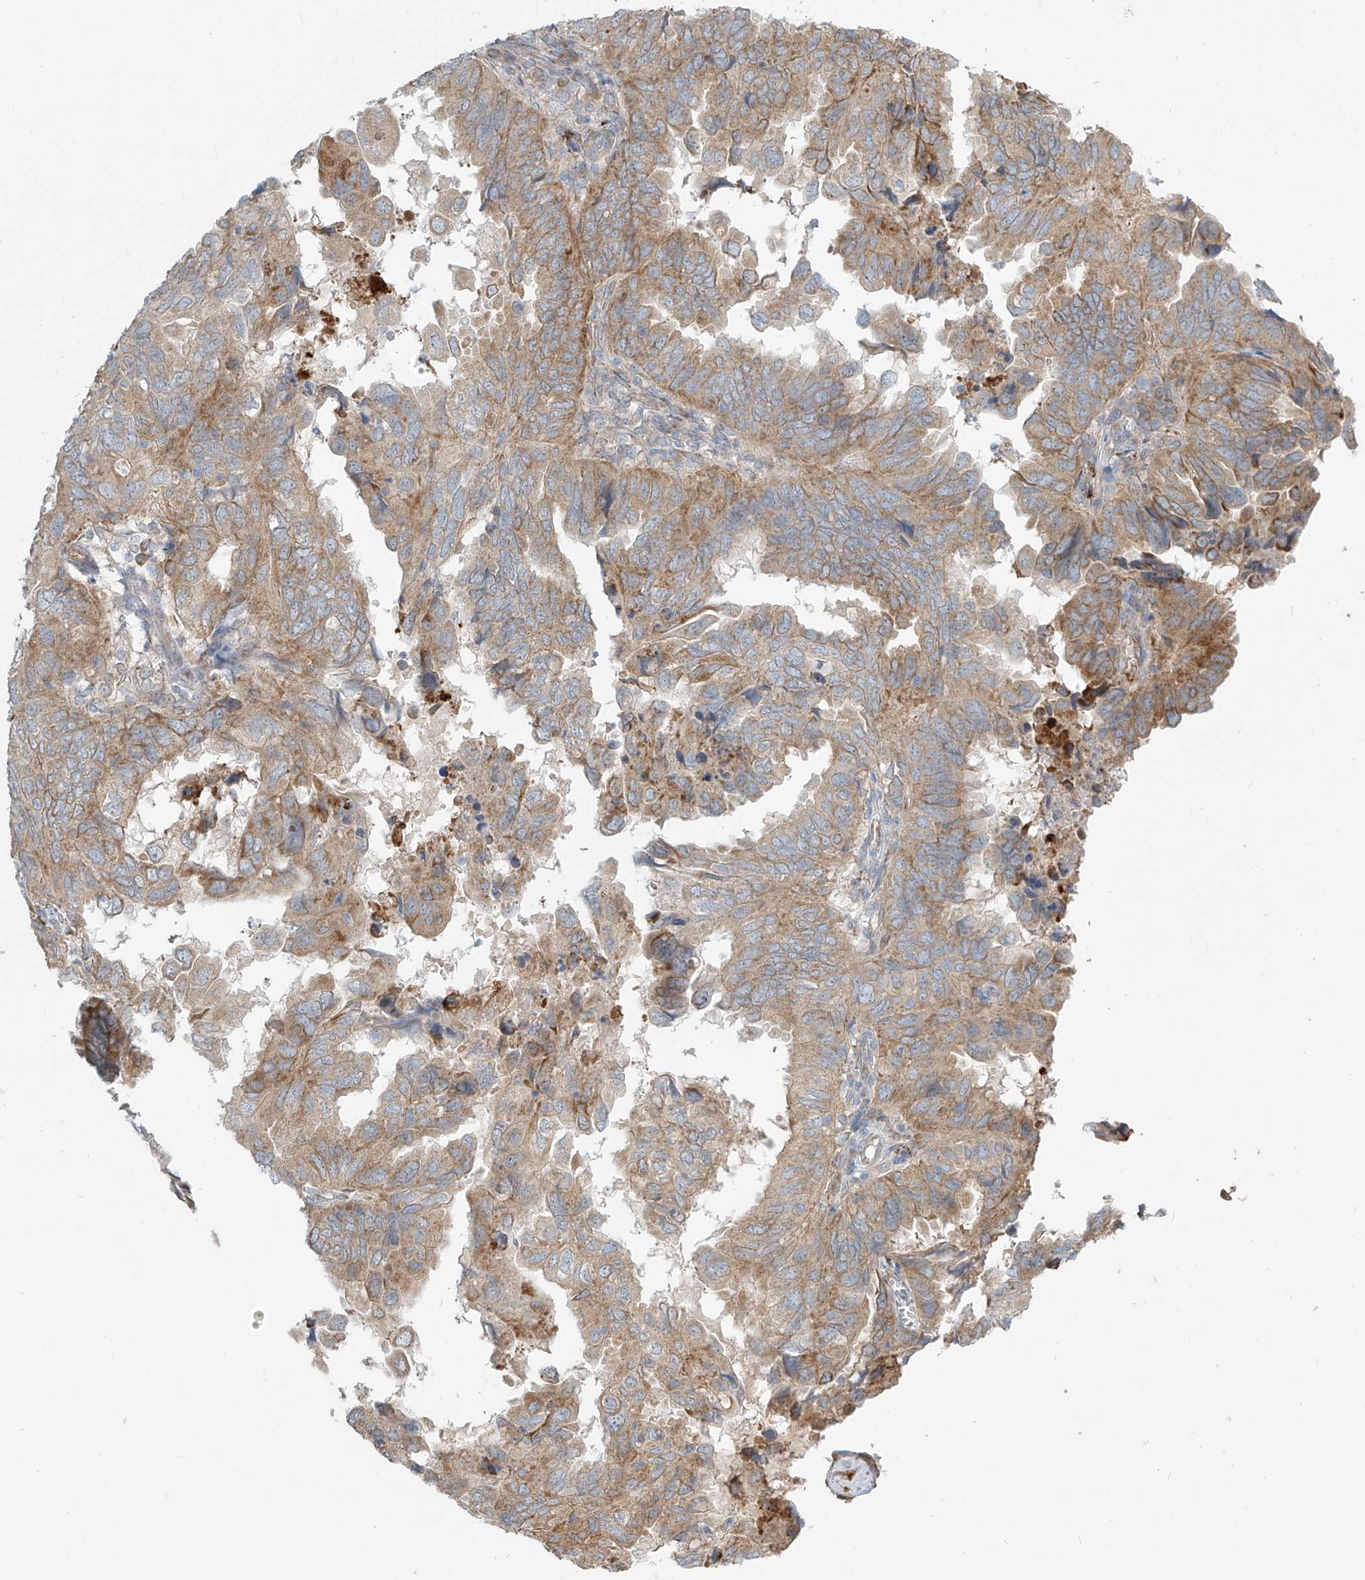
{"staining": {"intensity": "moderate", "quantity": ">75%", "location": "cytoplasmic/membranous"}, "tissue": "endometrial cancer", "cell_type": "Tumor cells", "image_type": "cancer", "snomed": [{"axis": "morphology", "description": "Adenocarcinoma, NOS"}, {"axis": "topography", "description": "Uterus"}], "caption": "Human adenocarcinoma (endometrial) stained for a protein (brown) shows moderate cytoplasmic/membranous positive staining in about >75% of tumor cells.", "gene": "LZTS3", "patient": {"sex": "female", "age": 77}}